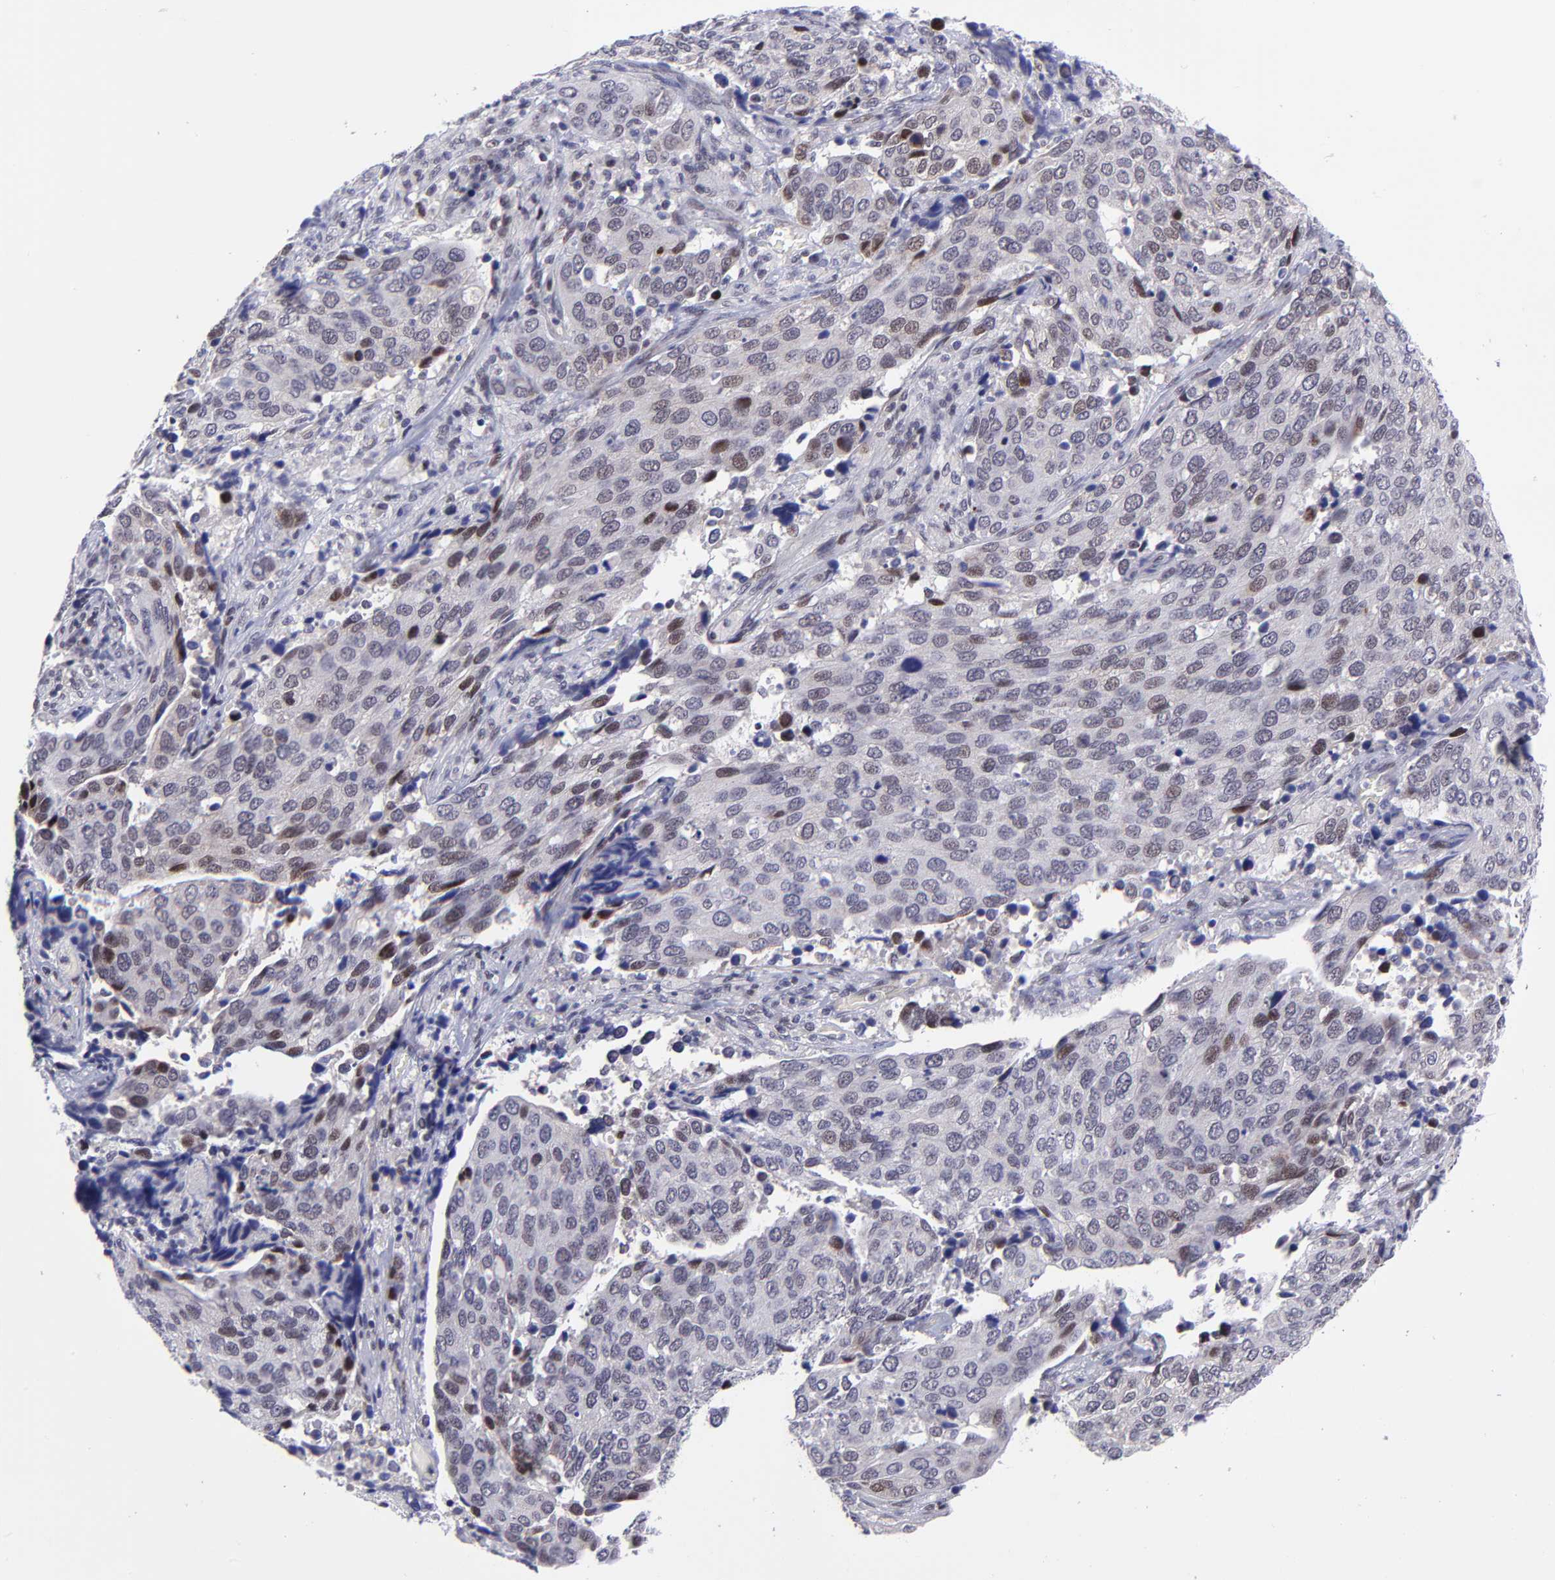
{"staining": {"intensity": "moderate", "quantity": "<25%", "location": "nuclear"}, "tissue": "cervical cancer", "cell_type": "Tumor cells", "image_type": "cancer", "snomed": [{"axis": "morphology", "description": "Squamous cell carcinoma, NOS"}, {"axis": "topography", "description": "Cervix"}], "caption": "A low amount of moderate nuclear staining is identified in about <25% of tumor cells in cervical squamous cell carcinoma tissue.", "gene": "SOX6", "patient": {"sex": "female", "age": 54}}